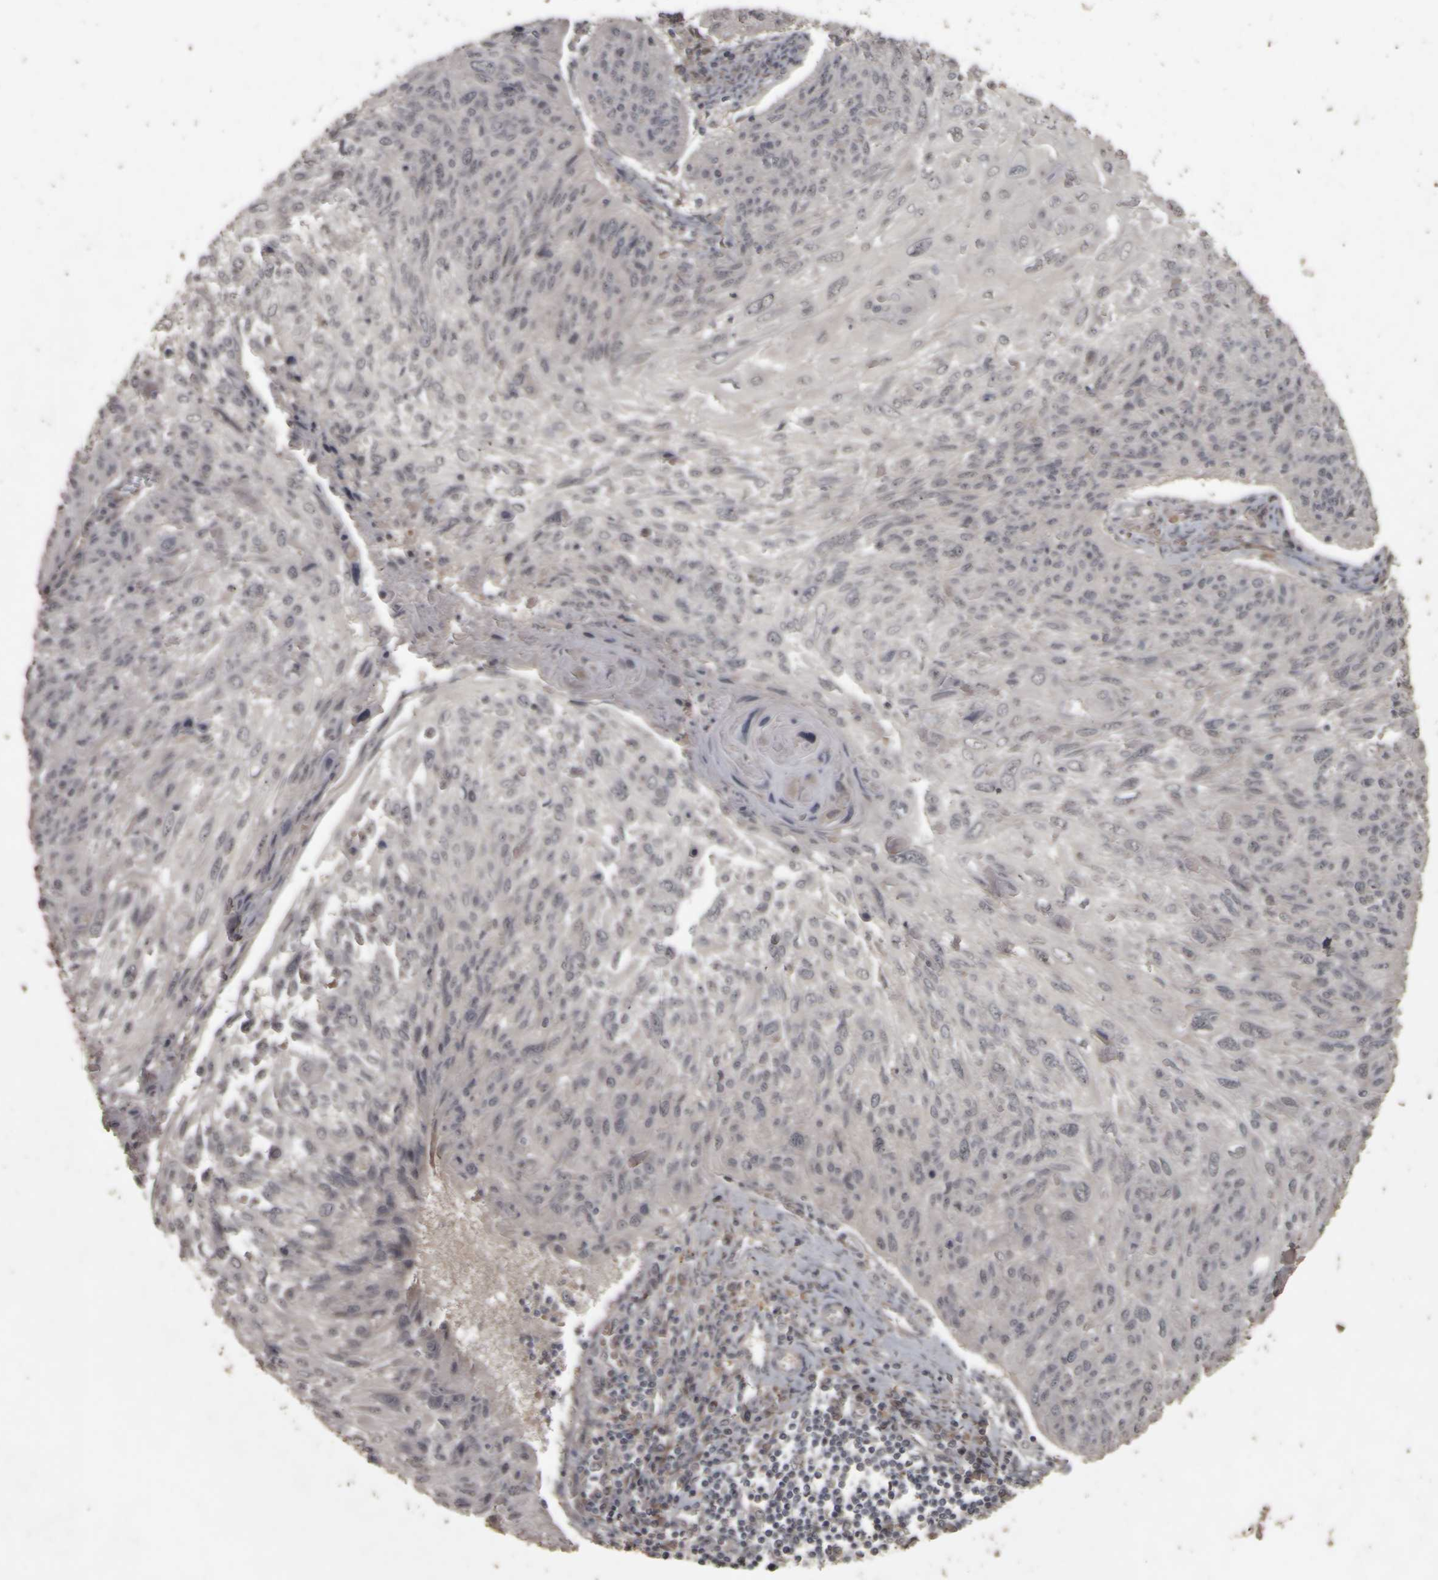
{"staining": {"intensity": "negative", "quantity": "none", "location": "none"}, "tissue": "cervical cancer", "cell_type": "Tumor cells", "image_type": "cancer", "snomed": [{"axis": "morphology", "description": "Squamous cell carcinoma, NOS"}, {"axis": "topography", "description": "Cervix"}], "caption": "The immunohistochemistry (IHC) image has no significant expression in tumor cells of squamous cell carcinoma (cervical) tissue.", "gene": "ACO1", "patient": {"sex": "female", "age": 51}}